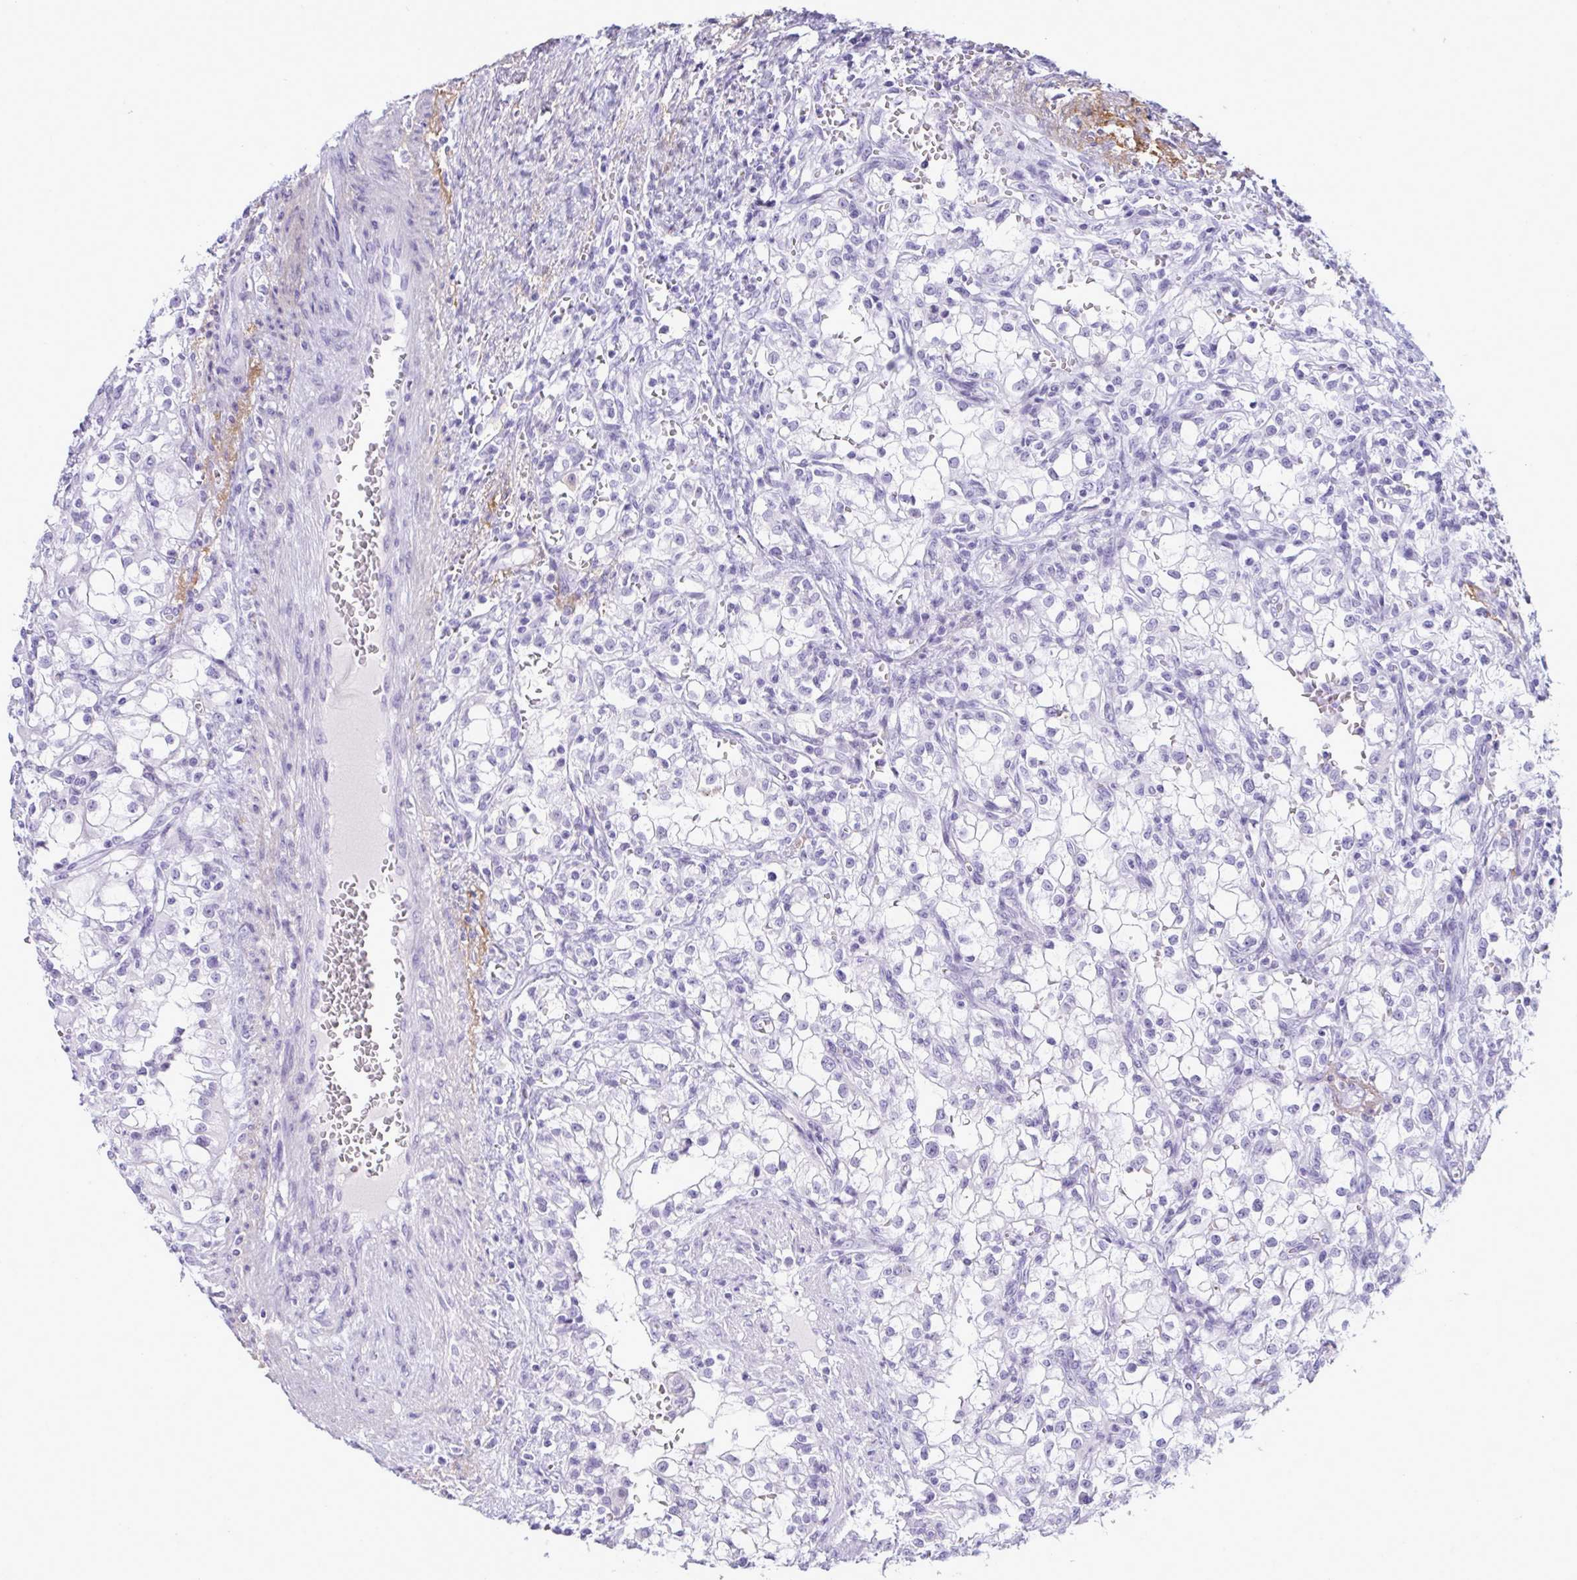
{"staining": {"intensity": "negative", "quantity": "none", "location": "none"}, "tissue": "renal cancer", "cell_type": "Tumor cells", "image_type": "cancer", "snomed": [{"axis": "morphology", "description": "Adenocarcinoma, NOS"}, {"axis": "topography", "description": "Kidney"}], "caption": "The micrograph displays no staining of tumor cells in adenocarcinoma (renal). (Brightfield microscopy of DAB (3,3'-diaminobenzidine) IHC at high magnification).", "gene": "ELN", "patient": {"sex": "female", "age": 74}}